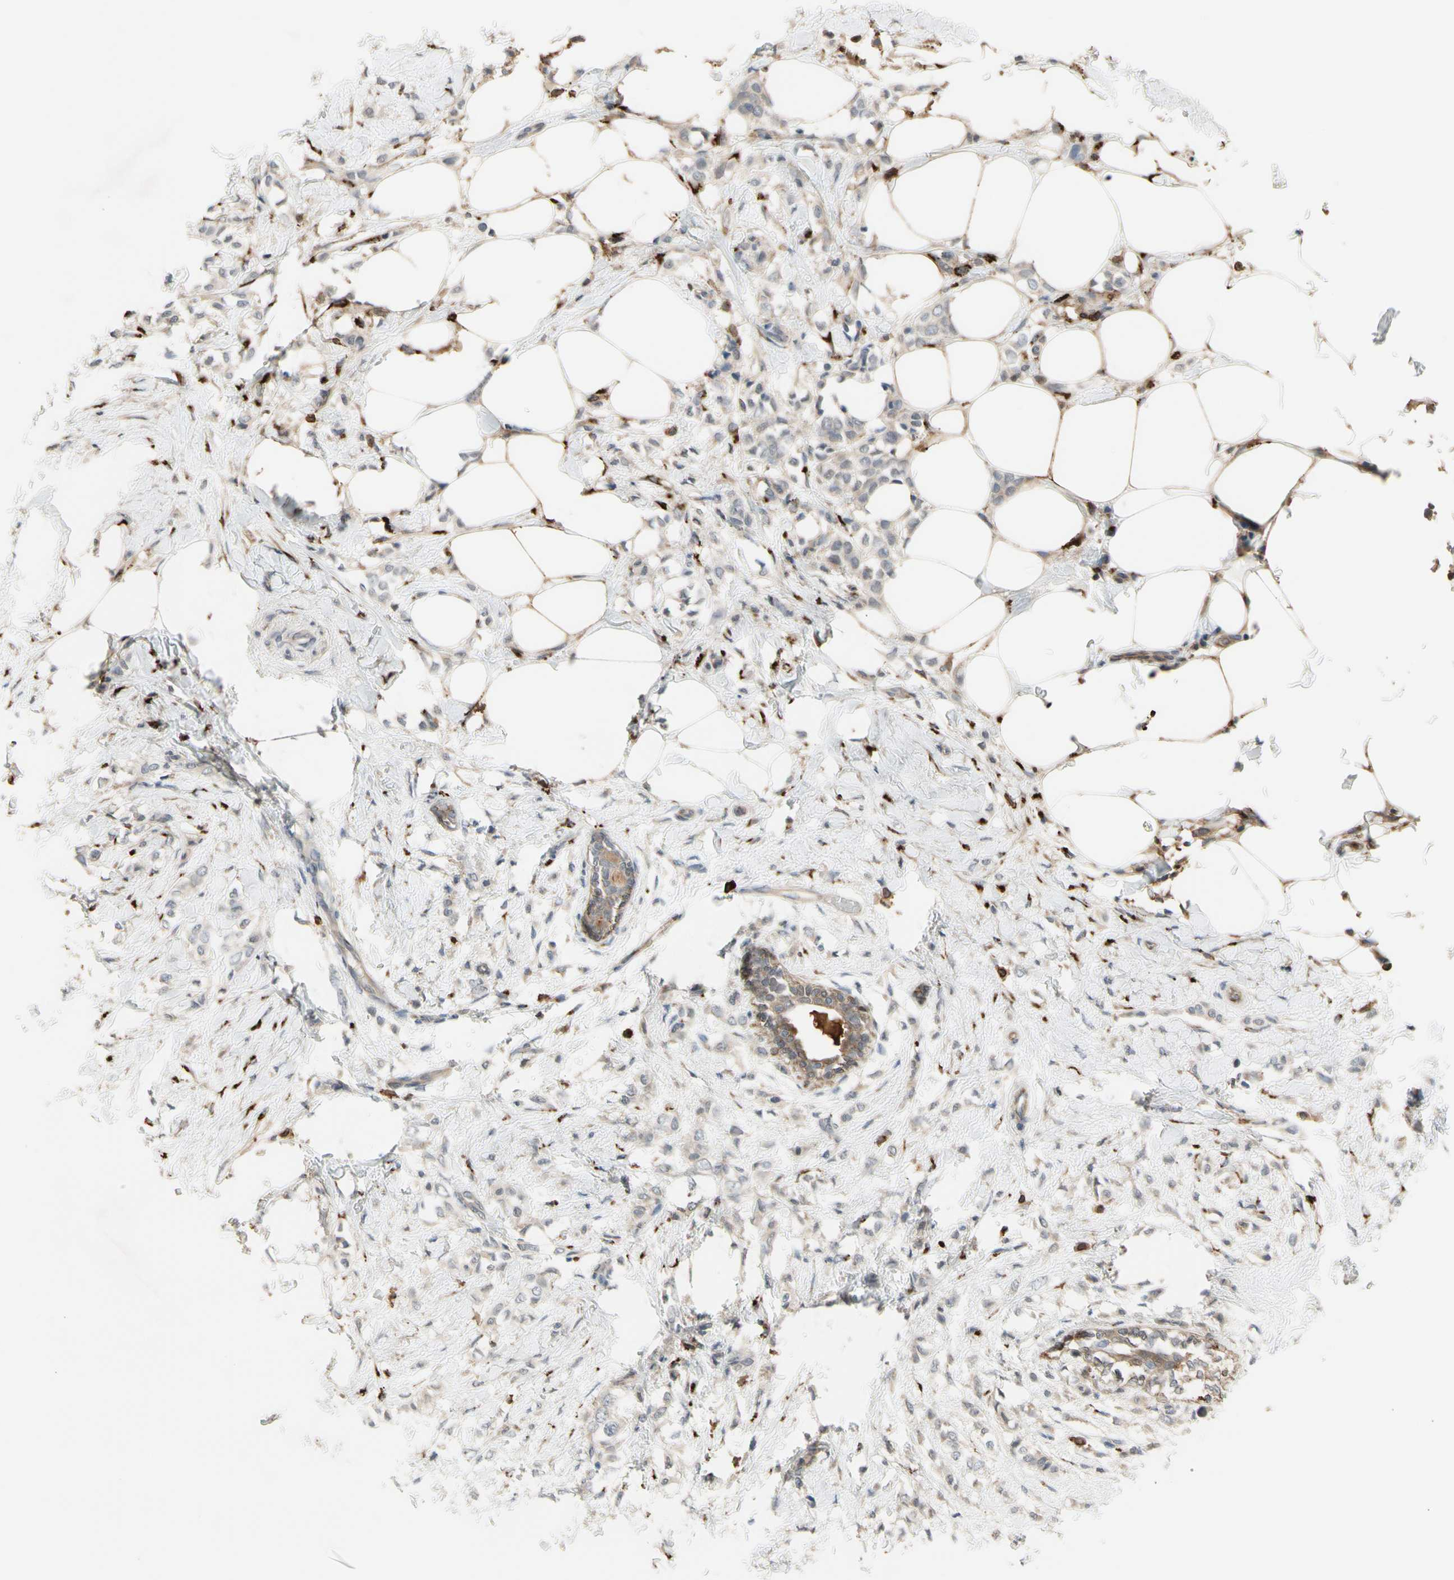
{"staining": {"intensity": "weak", "quantity": "<25%", "location": "cytoplasmic/membranous"}, "tissue": "breast cancer", "cell_type": "Tumor cells", "image_type": "cancer", "snomed": [{"axis": "morphology", "description": "Lobular carcinoma, in situ"}, {"axis": "morphology", "description": "Lobular carcinoma"}, {"axis": "topography", "description": "Breast"}], "caption": "A micrograph of human lobular carcinoma in situ (breast) is negative for staining in tumor cells.", "gene": "GALNT5", "patient": {"sex": "female", "age": 41}}